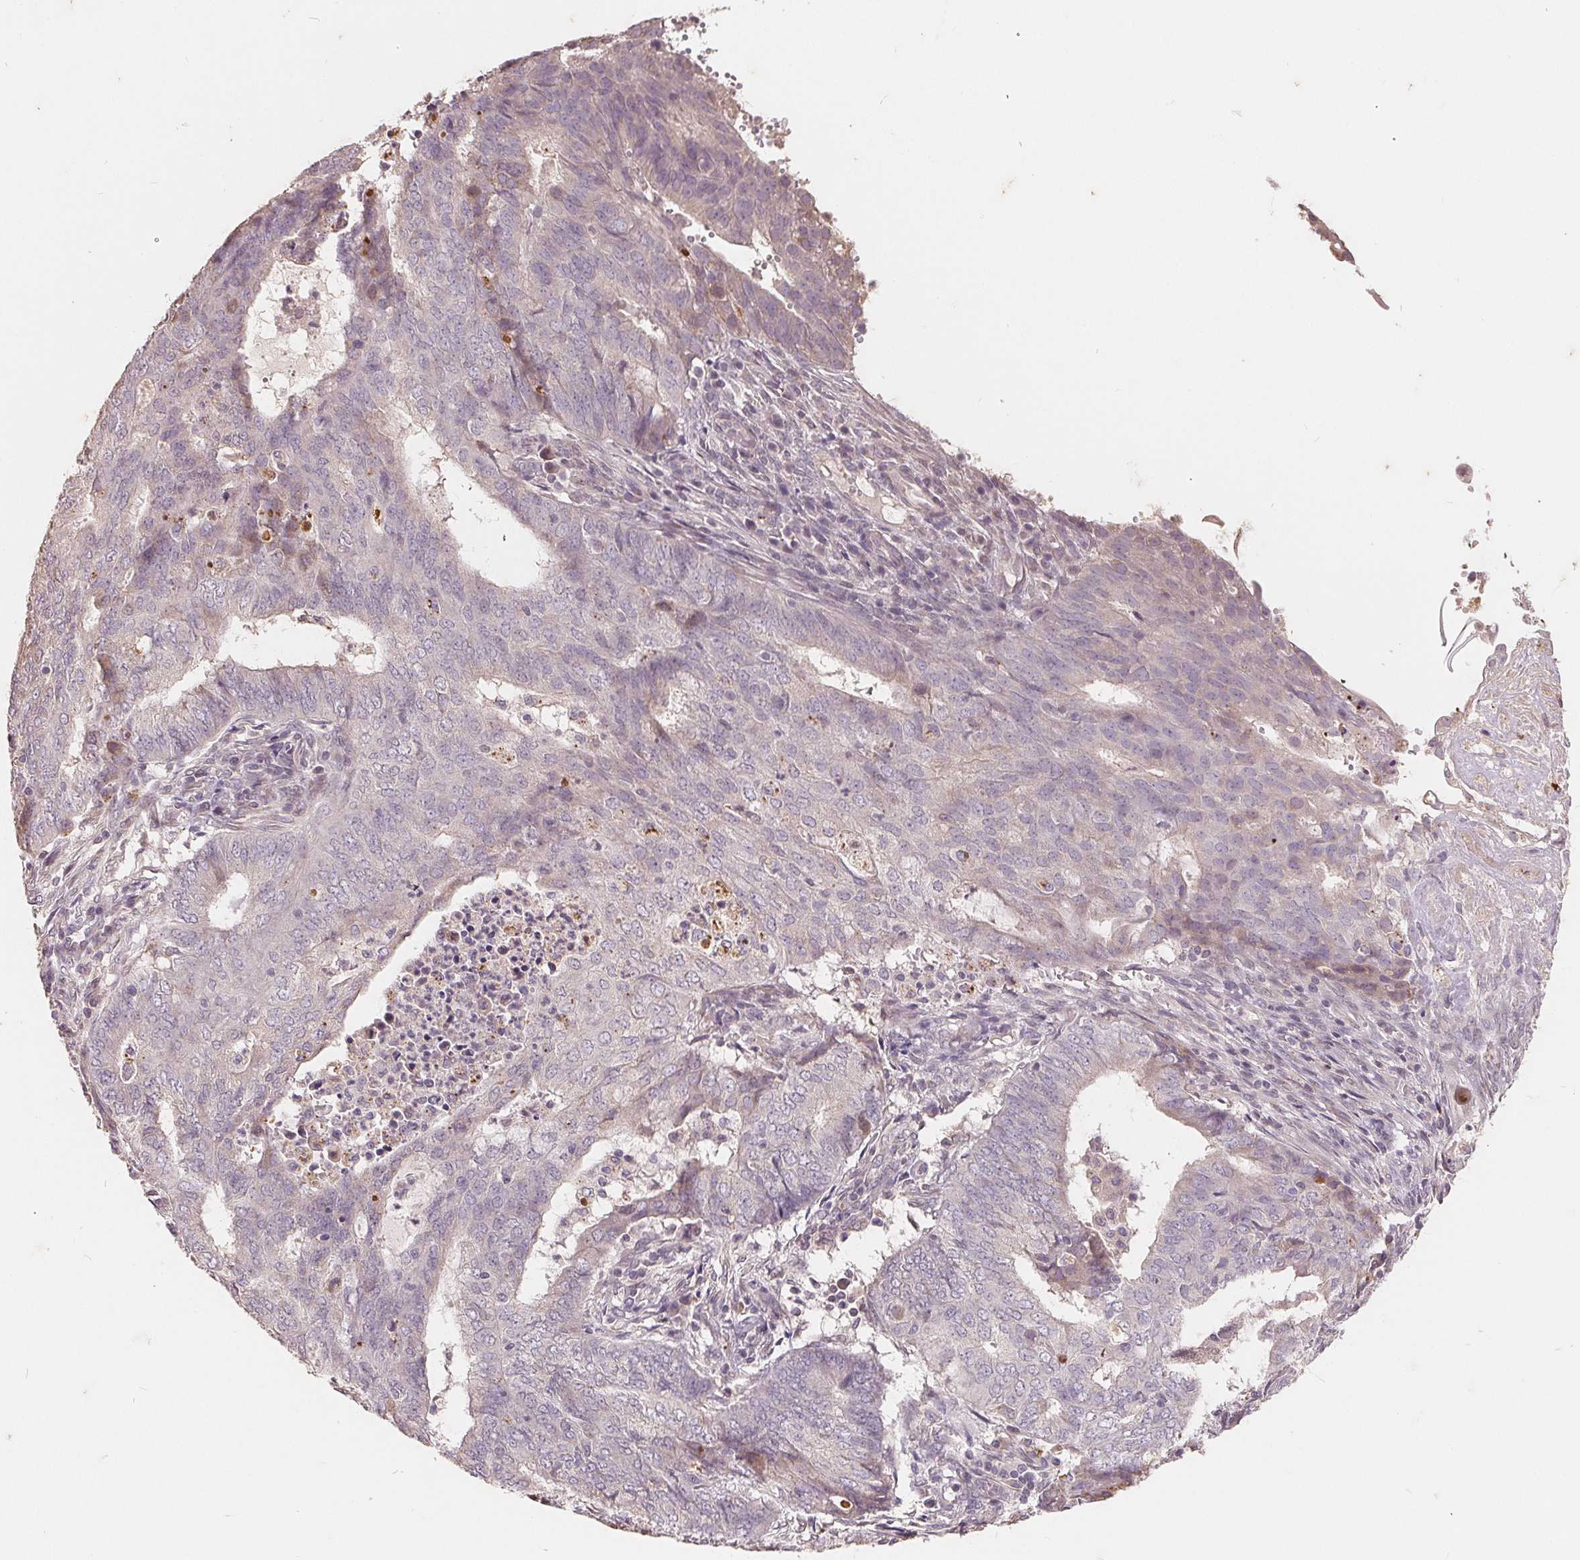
{"staining": {"intensity": "weak", "quantity": "<25%", "location": "cytoplasmic/membranous"}, "tissue": "endometrial cancer", "cell_type": "Tumor cells", "image_type": "cancer", "snomed": [{"axis": "morphology", "description": "Adenocarcinoma, NOS"}, {"axis": "topography", "description": "Endometrium"}], "caption": "Immunohistochemical staining of human adenocarcinoma (endometrial) exhibits no significant staining in tumor cells. (Brightfield microscopy of DAB immunohistochemistry at high magnification).", "gene": "CDIPT", "patient": {"sex": "female", "age": 62}}